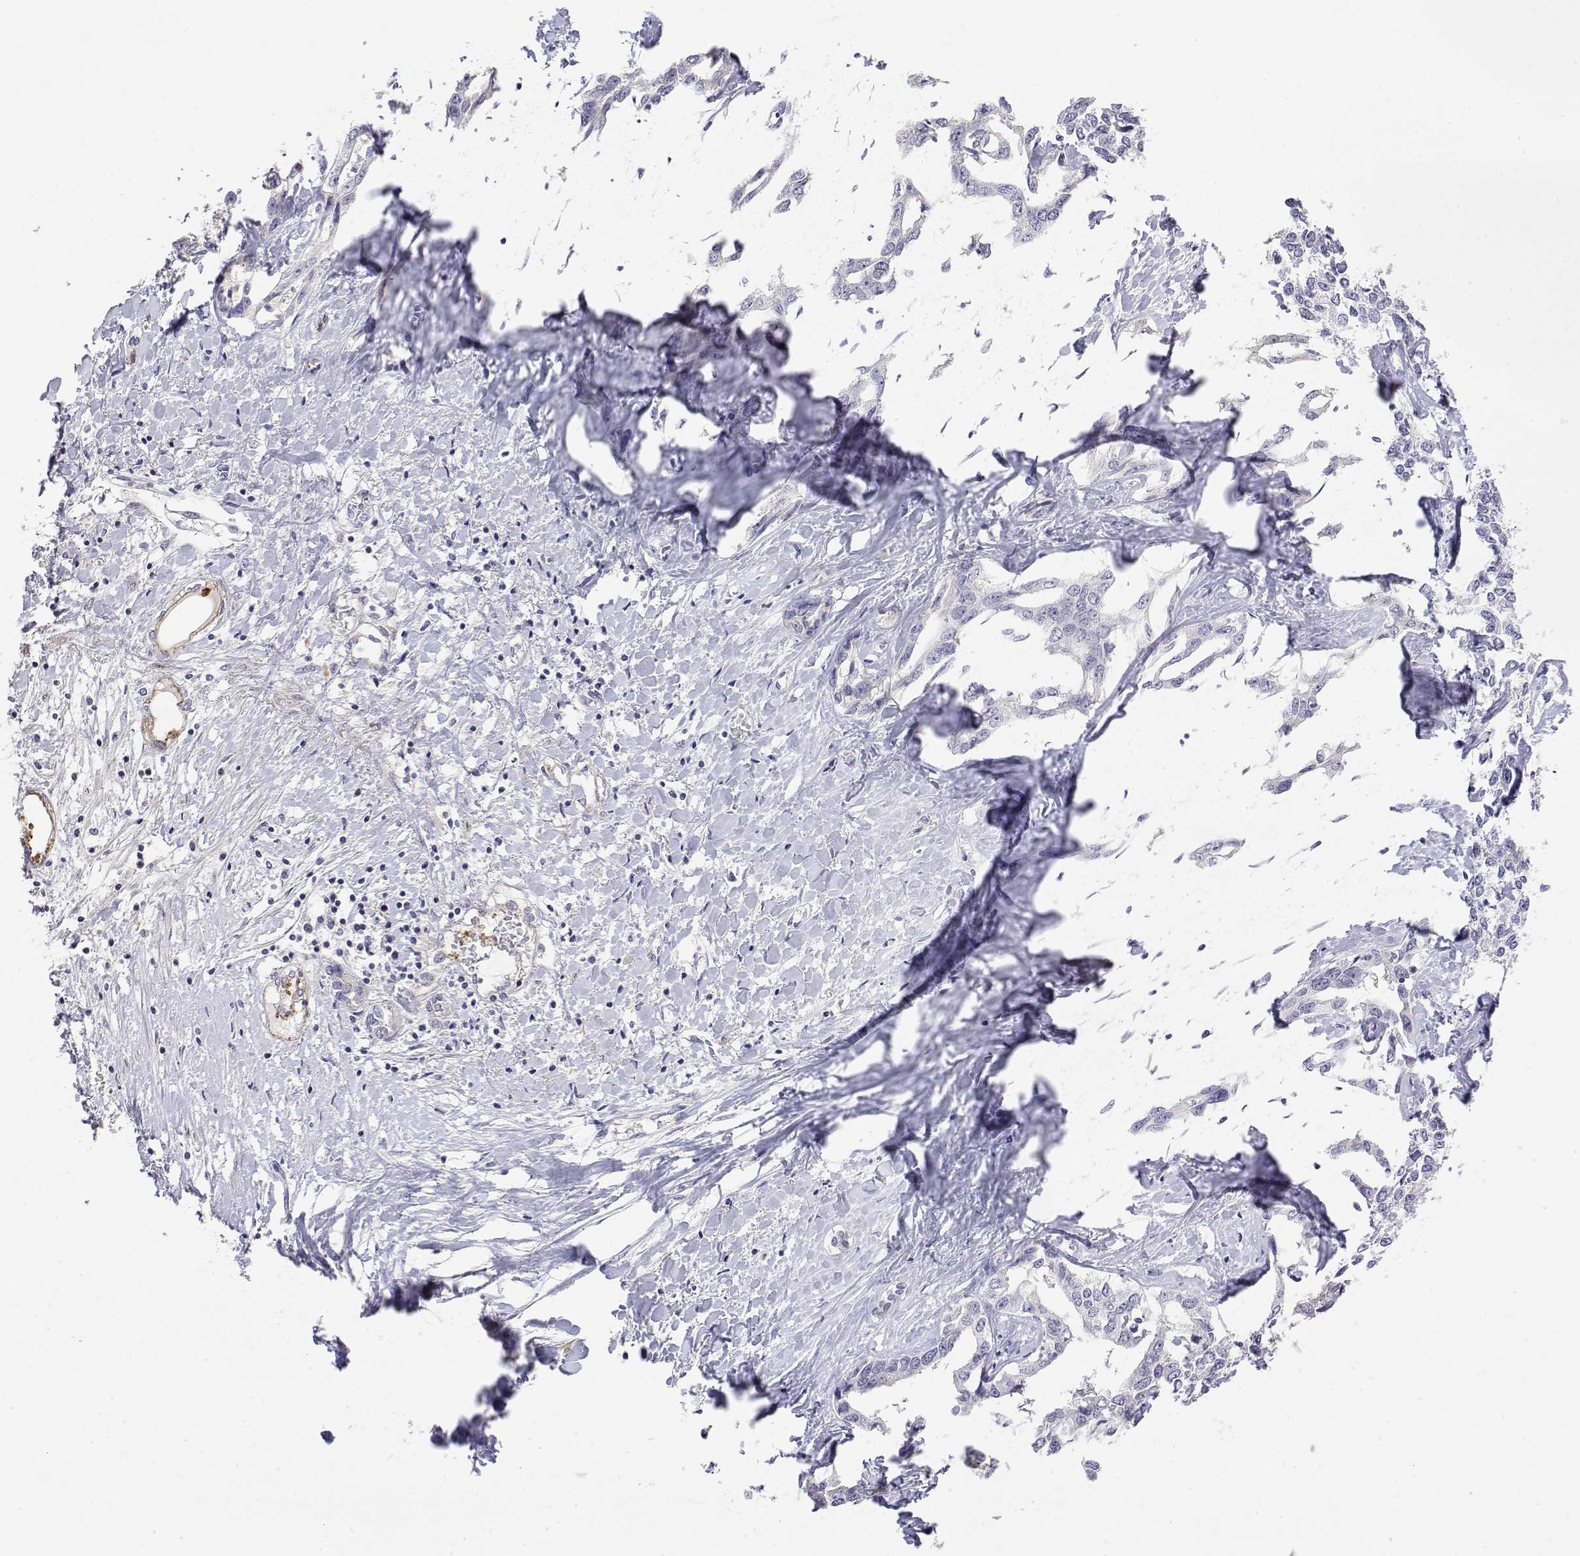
{"staining": {"intensity": "negative", "quantity": "none", "location": "none"}, "tissue": "liver cancer", "cell_type": "Tumor cells", "image_type": "cancer", "snomed": [{"axis": "morphology", "description": "Cholangiocarcinoma"}, {"axis": "topography", "description": "Liver"}], "caption": "Photomicrograph shows no protein expression in tumor cells of liver cholangiocarcinoma tissue.", "gene": "GGACT", "patient": {"sex": "male", "age": 59}}